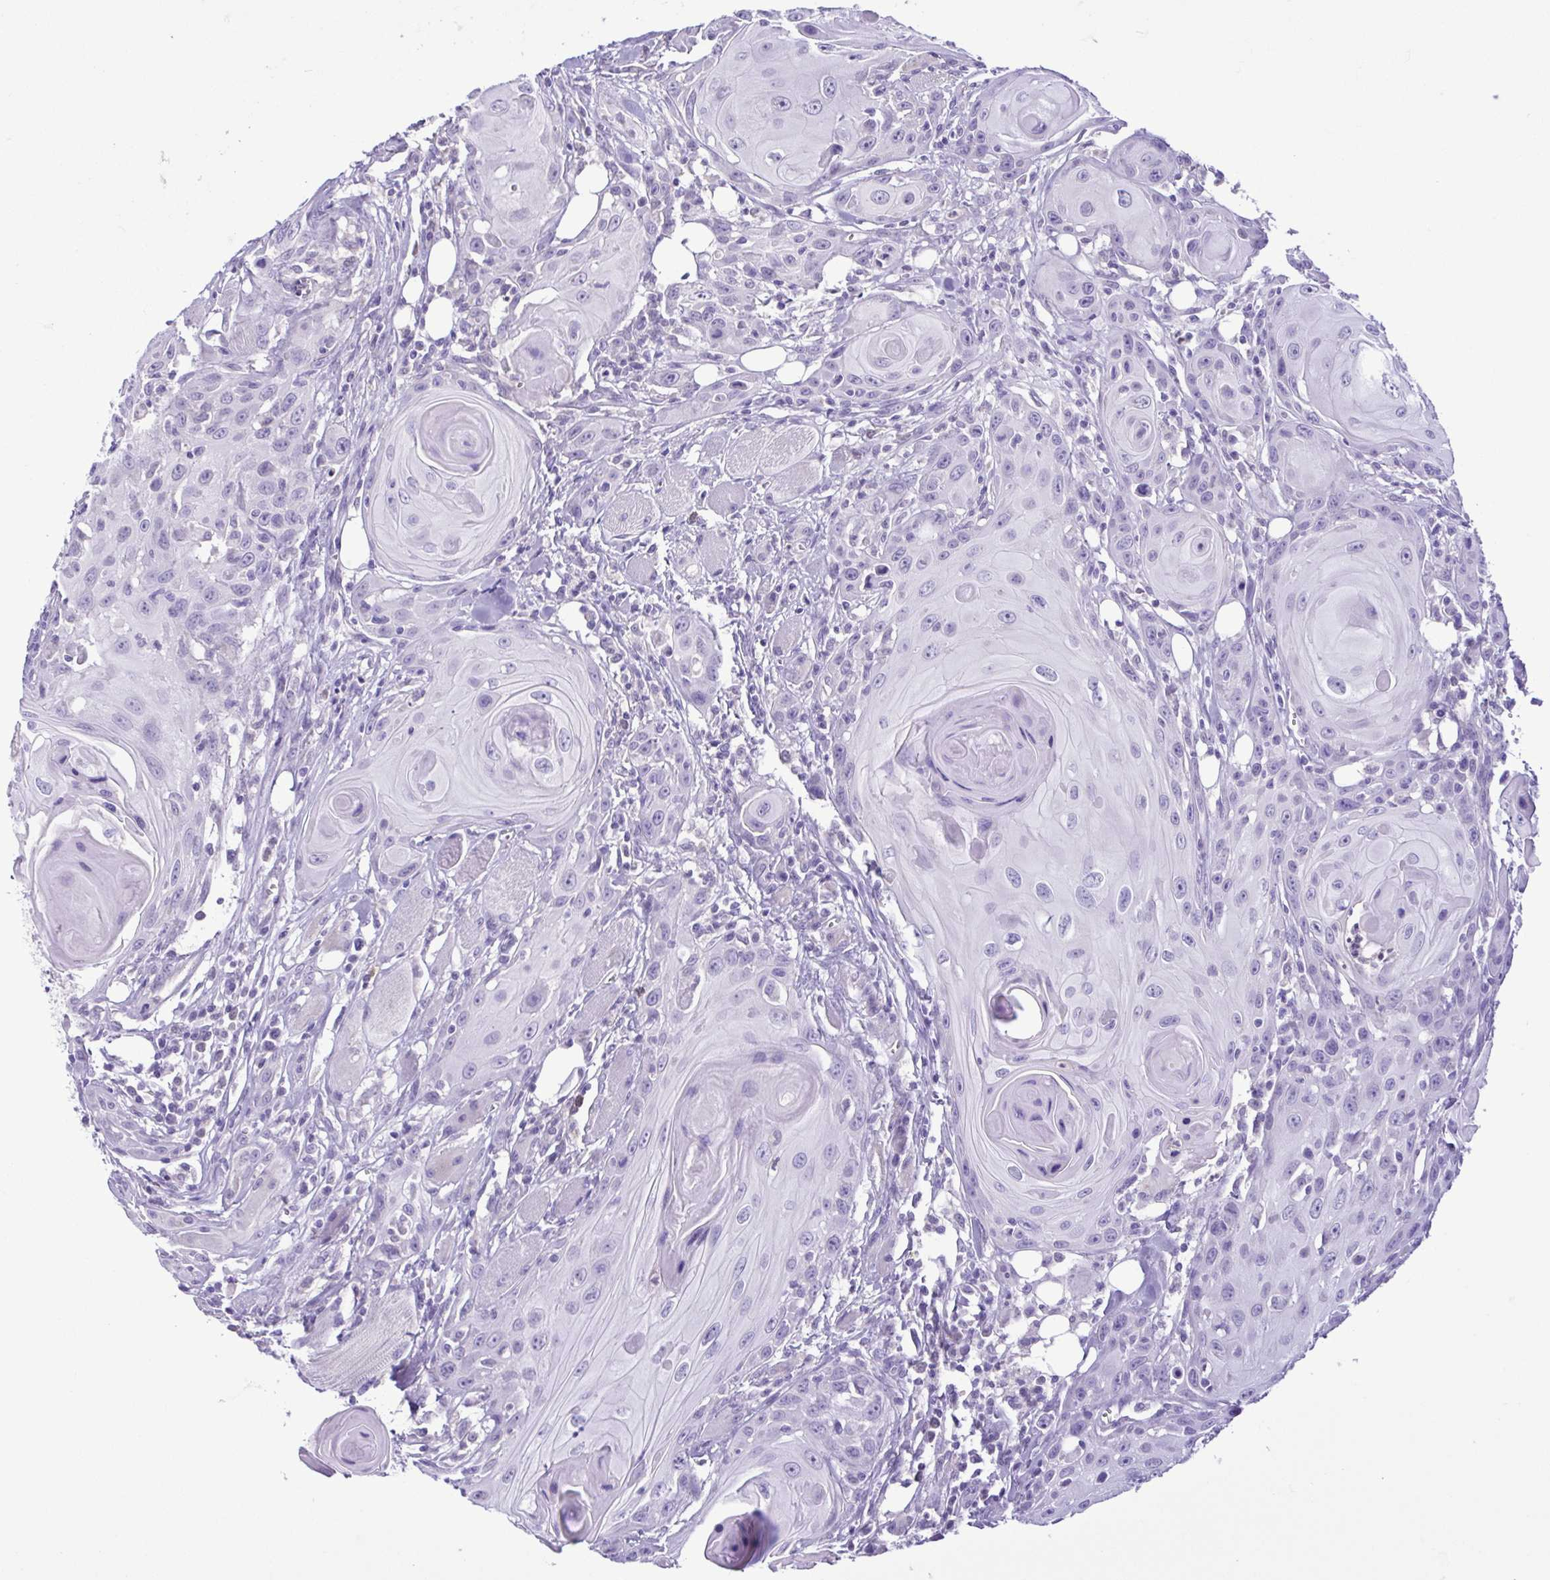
{"staining": {"intensity": "negative", "quantity": "none", "location": "none"}, "tissue": "head and neck cancer", "cell_type": "Tumor cells", "image_type": "cancer", "snomed": [{"axis": "morphology", "description": "Squamous cell carcinoma, NOS"}, {"axis": "topography", "description": "Head-Neck"}], "caption": "Immunohistochemical staining of head and neck squamous cell carcinoma exhibits no significant staining in tumor cells. (DAB (3,3'-diaminobenzidine) immunohistochemistry (IHC), high magnification).", "gene": "CBY2", "patient": {"sex": "female", "age": 80}}